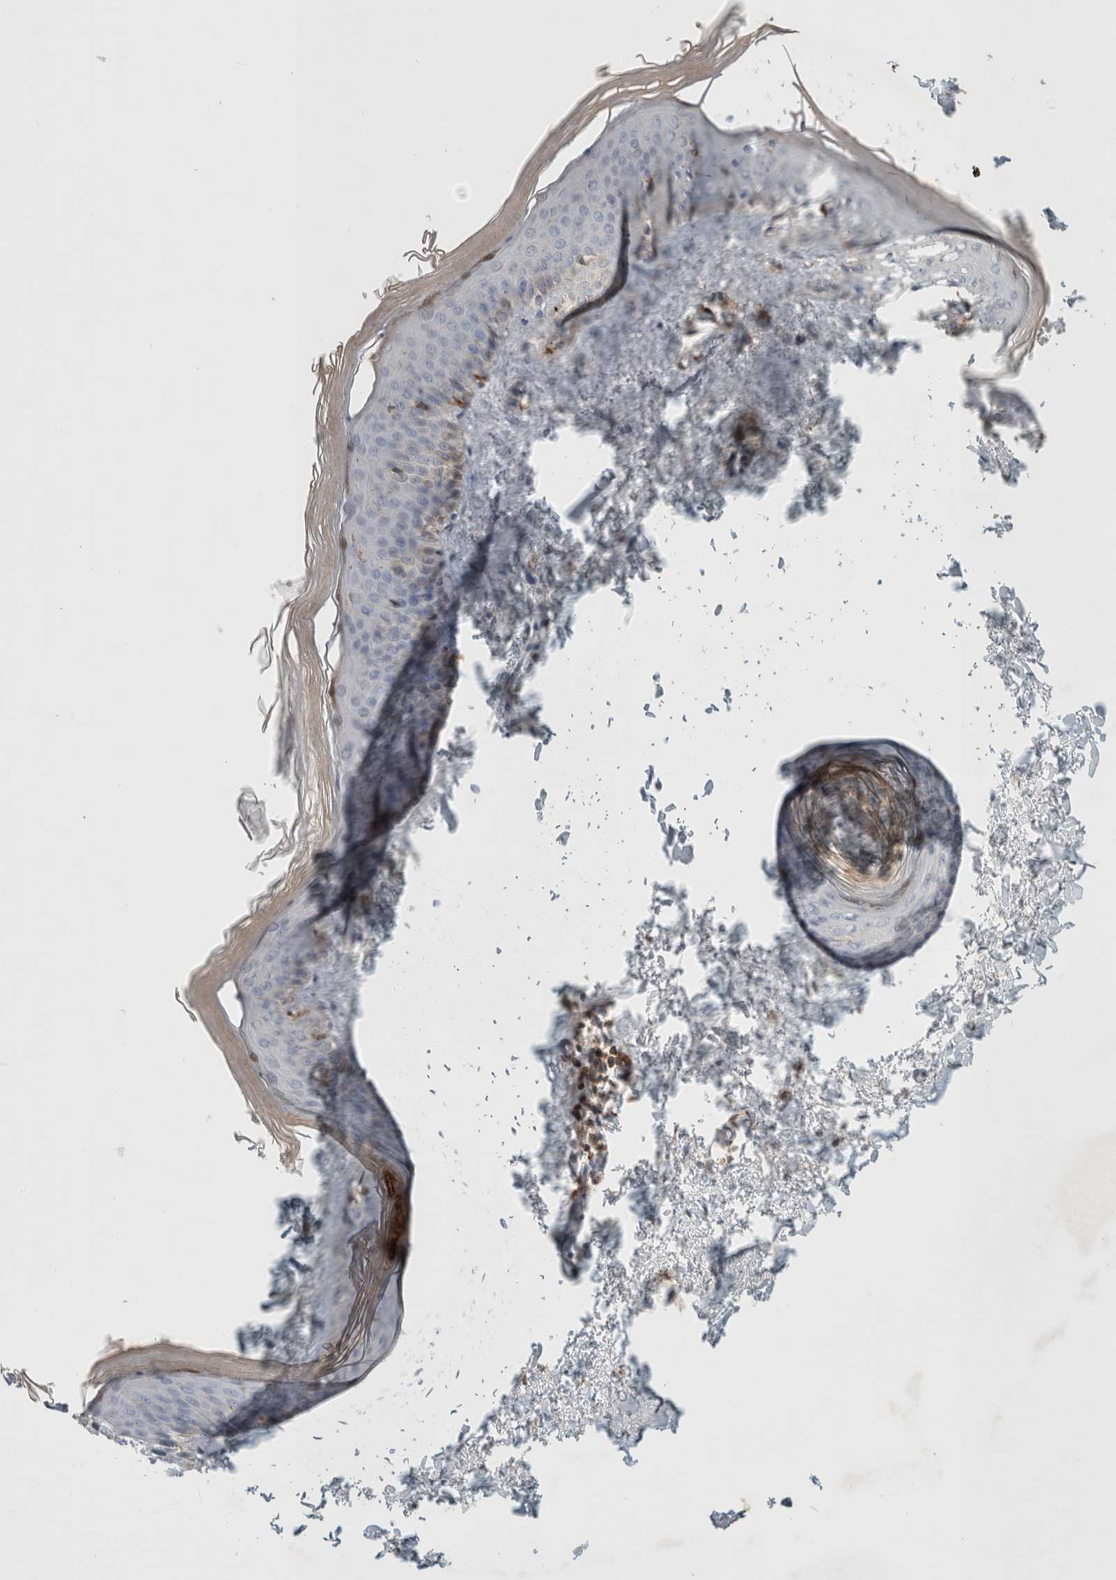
{"staining": {"intensity": "negative", "quantity": "none", "location": "none"}, "tissue": "skin", "cell_type": "Keratinocytes", "image_type": "normal", "snomed": [{"axis": "morphology", "description": "Normal tissue, NOS"}, {"axis": "topography", "description": "Skin"}], "caption": "Keratinocytes show no significant staining in unremarkable skin. Brightfield microscopy of immunohistochemistry stained with DAB (brown) and hematoxylin (blue), captured at high magnification.", "gene": "GFRA2", "patient": {"sex": "female", "age": 27}}